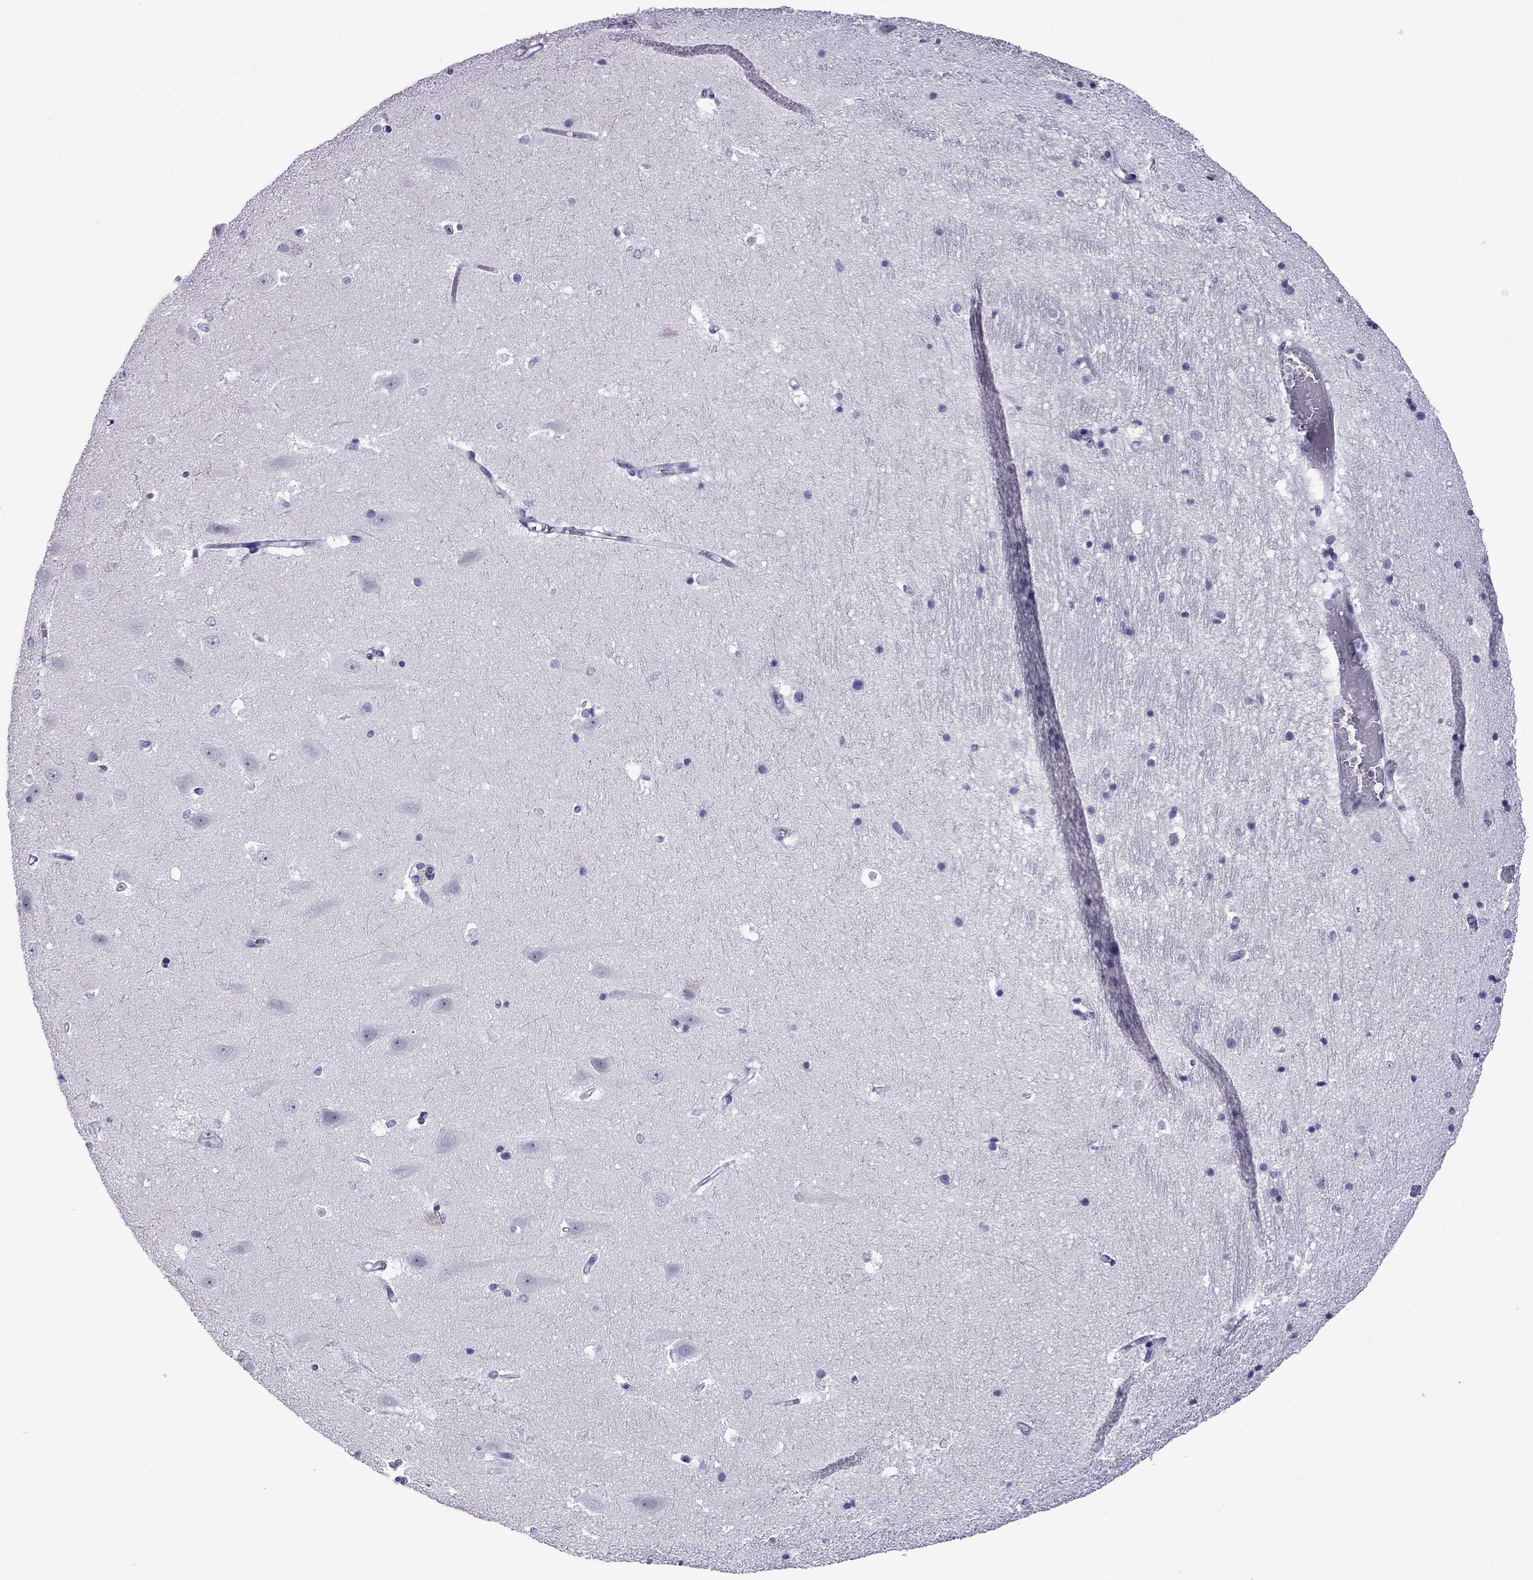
{"staining": {"intensity": "negative", "quantity": "none", "location": "none"}, "tissue": "hippocampus", "cell_type": "Glial cells", "image_type": "normal", "snomed": [{"axis": "morphology", "description": "Normal tissue, NOS"}, {"axis": "topography", "description": "Hippocampus"}], "caption": "A high-resolution image shows immunohistochemistry (IHC) staining of benign hippocampus, which displays no significant staining in glial cells.", "gene": "TFF3", "patient": {"sex": "male", "age": 44}}